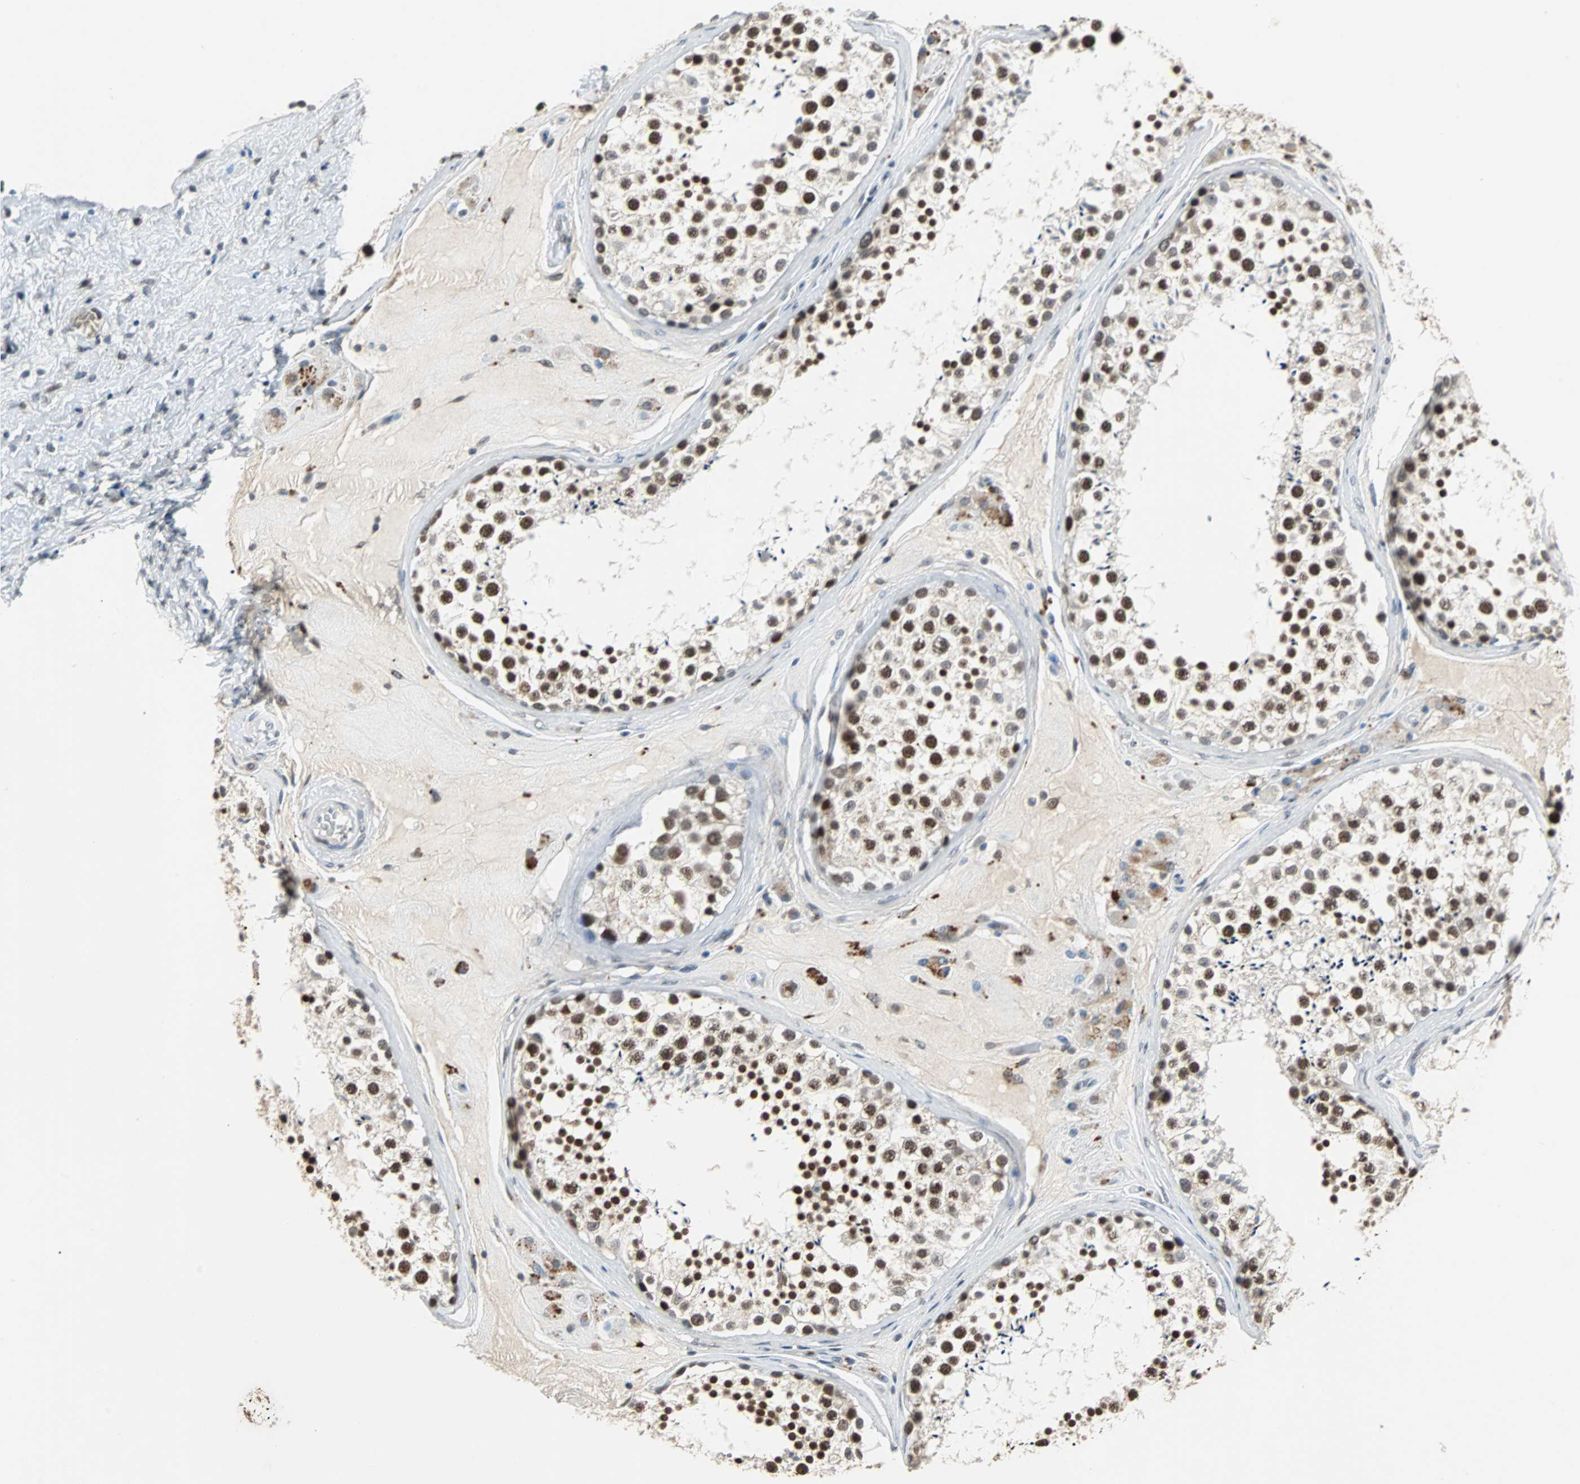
{"staining": {"intensity": "moderate", "quantity": ">75%", "location": "nuclear"}, "tissue": "testis", "cell_type": "Cells in seminiferous ducts", "image_type": "normal", "snomed": [{"axis": "morphology", "description": "Normal tissue, NOS"}, {"axis": "topography", "description": "Testis"}], "caption": "Cells in seminiferous ducts display moderate nuclear expression in about >75% of cells in benign testis. (DAB (3,3'-diaminobenzidine) IHC, brown staining for protein, blue staining for nuclei).", "gene": "HLX", "patient": {"sex": "male", "age": 46}}